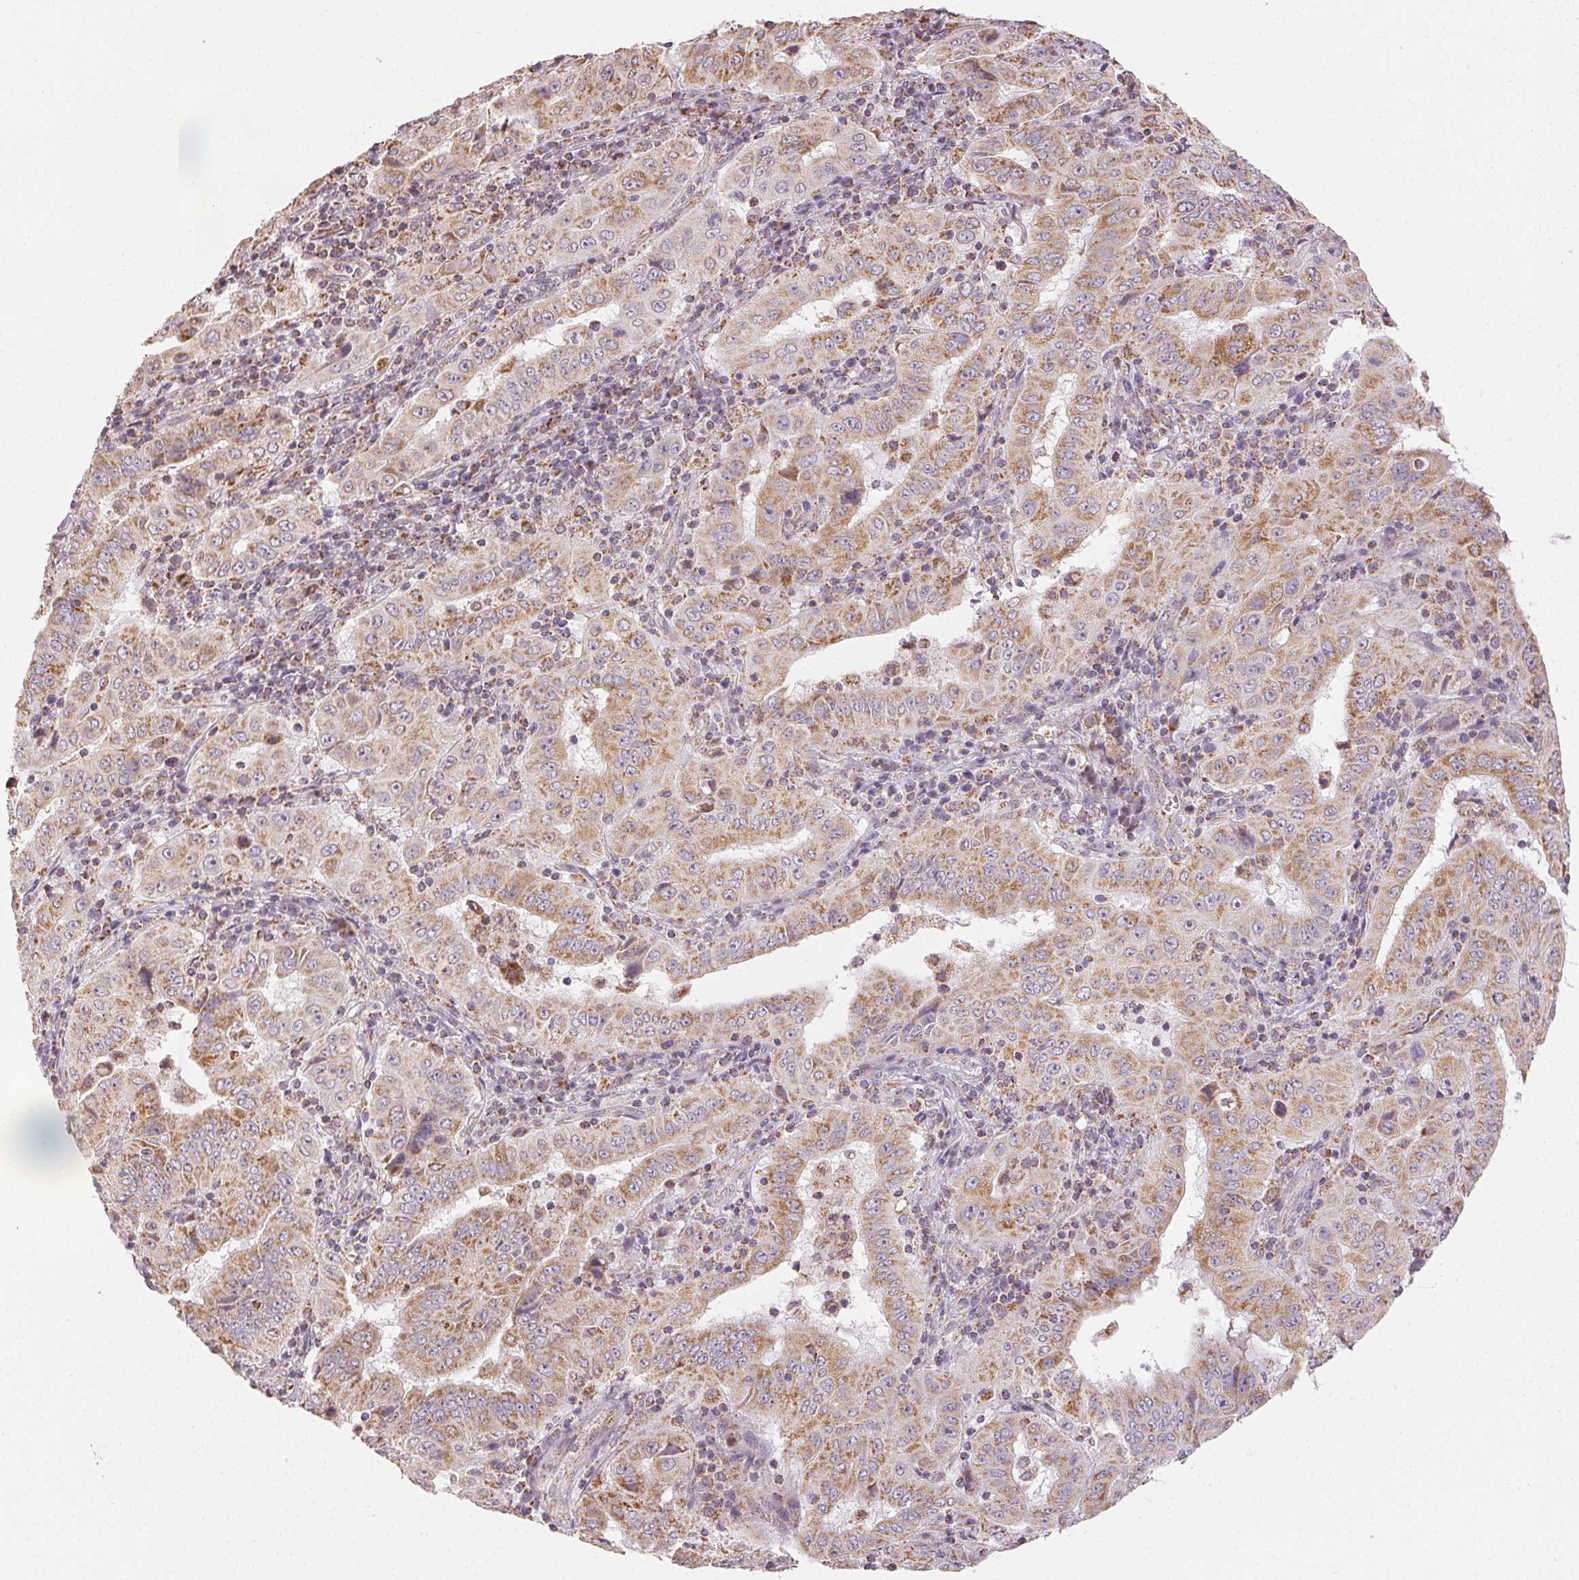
{"staining": {"intensity": "moderate", "quantity": ">75%", "location": "cytoplasmic/membranous"}, "tissue": "pancreatic cancer", "cell_type": "Tumor cells", "image_type": "cancer", "snomed": [{"axis": "morphology", "description": "Adenocarcinoma, NOS"}, {"axis": "topography", "description": "Pancreas"}], "caption": "Pancreatic cancer stained with IHC exhibits moderate cytoplasmic/membranous staining in approximately >75% of tumor cells.", "gene": "CLASP1", "patient": {"sex": "male", "age": 63}}